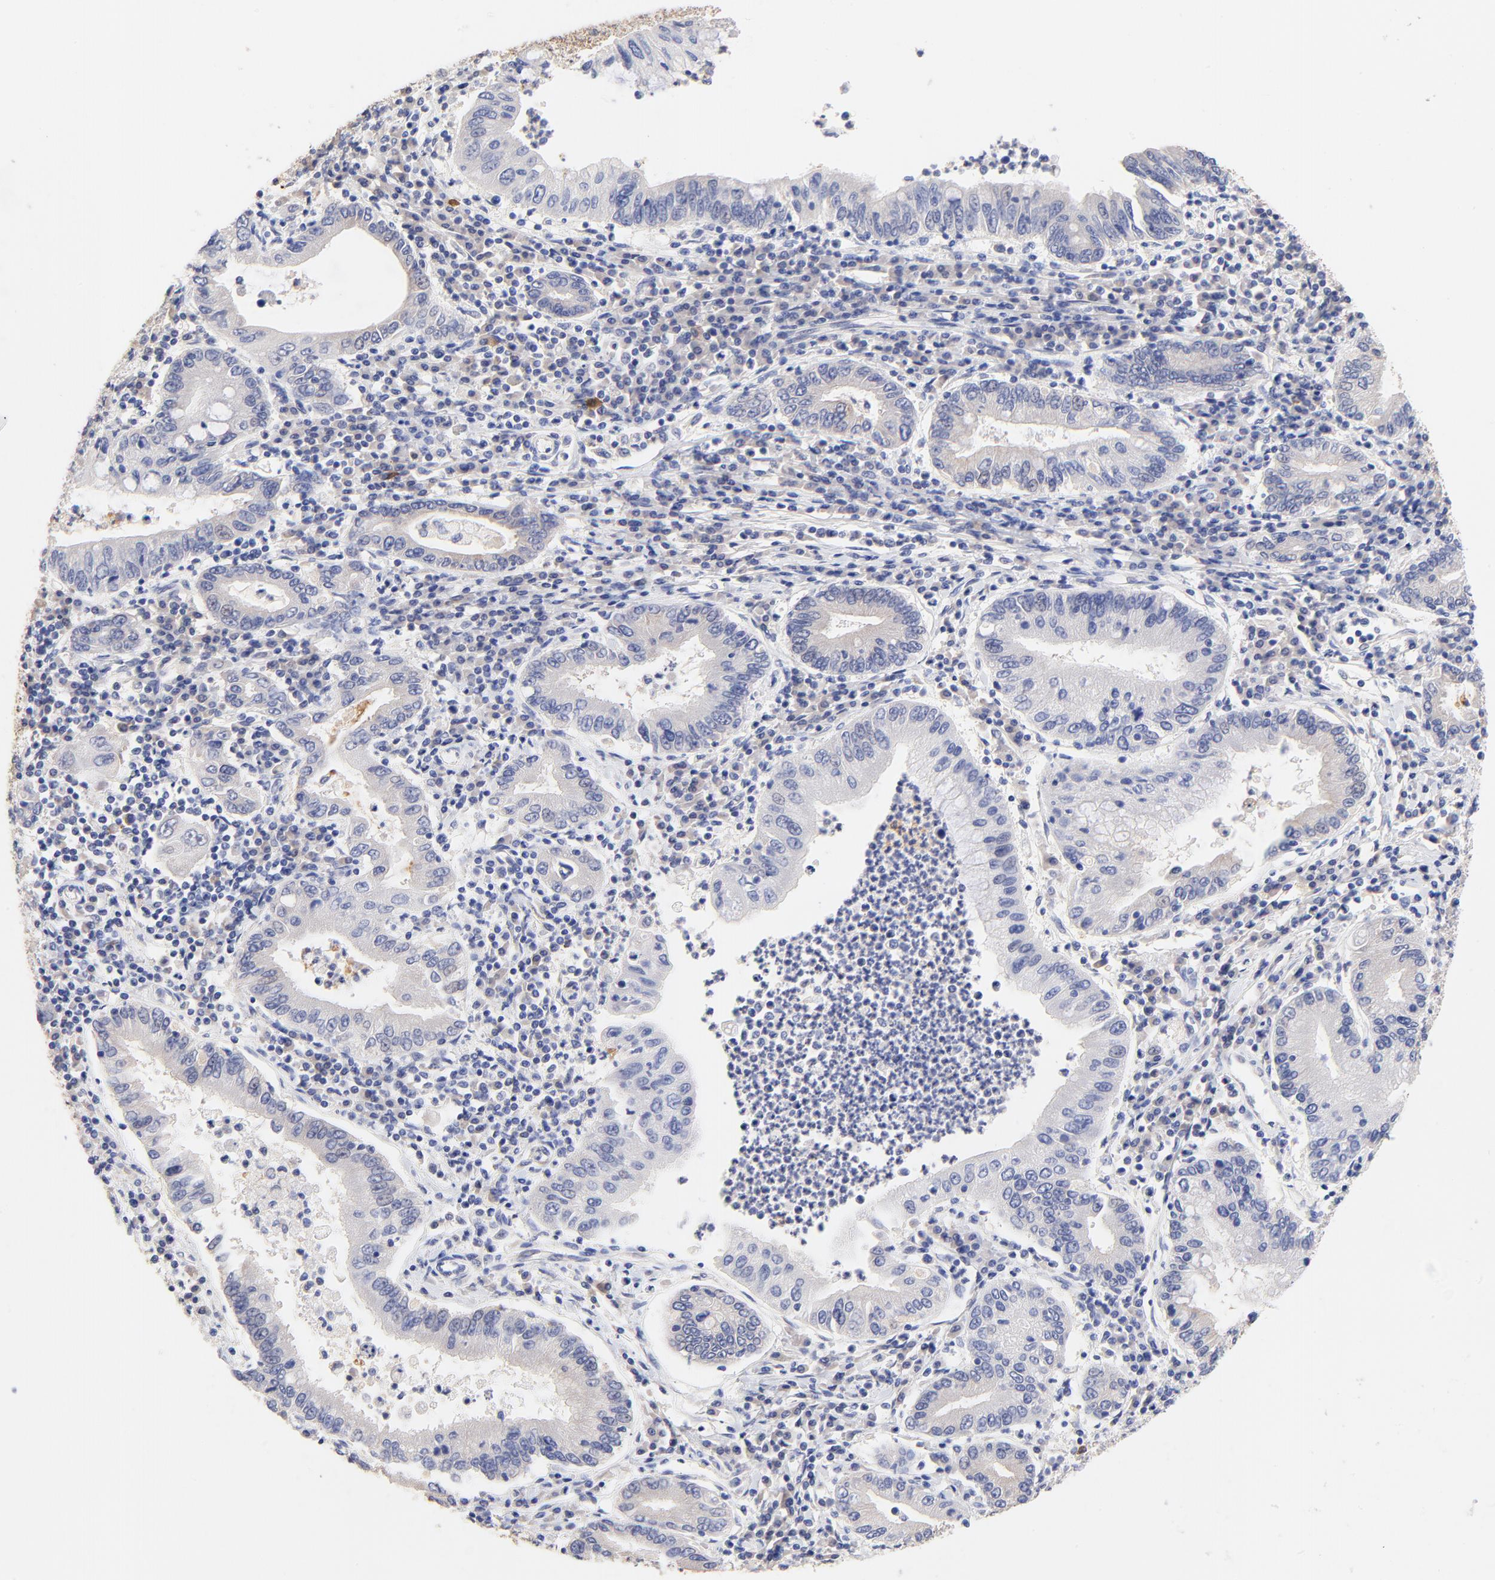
{"staining": {"intensity": "weak", "quantity": "<25%", "location": "cytoplasmic/membranous"}, "tissue": "stomach cancer", "cell_type": "Tumor cells", "image_type": "cancer", "snomed": [{"axis": "morphology", "description": "Normal tissue, NOS"}, {"axis": "morphology", "description": "Adenocarcinoma, NOS"}, {"axis": "topography", "description": "Esophagus"}, {"axis": "topography", "description": "Stomach, upper"}, {"axis": "topography", "description": "Peripheral nerve tissue"}], "caption": "Tumor cells are negative for brown protein staining in stomach adenocarcinoma.", "gene": "PTK7", "patient": {"sex": "male", "age": 62}}